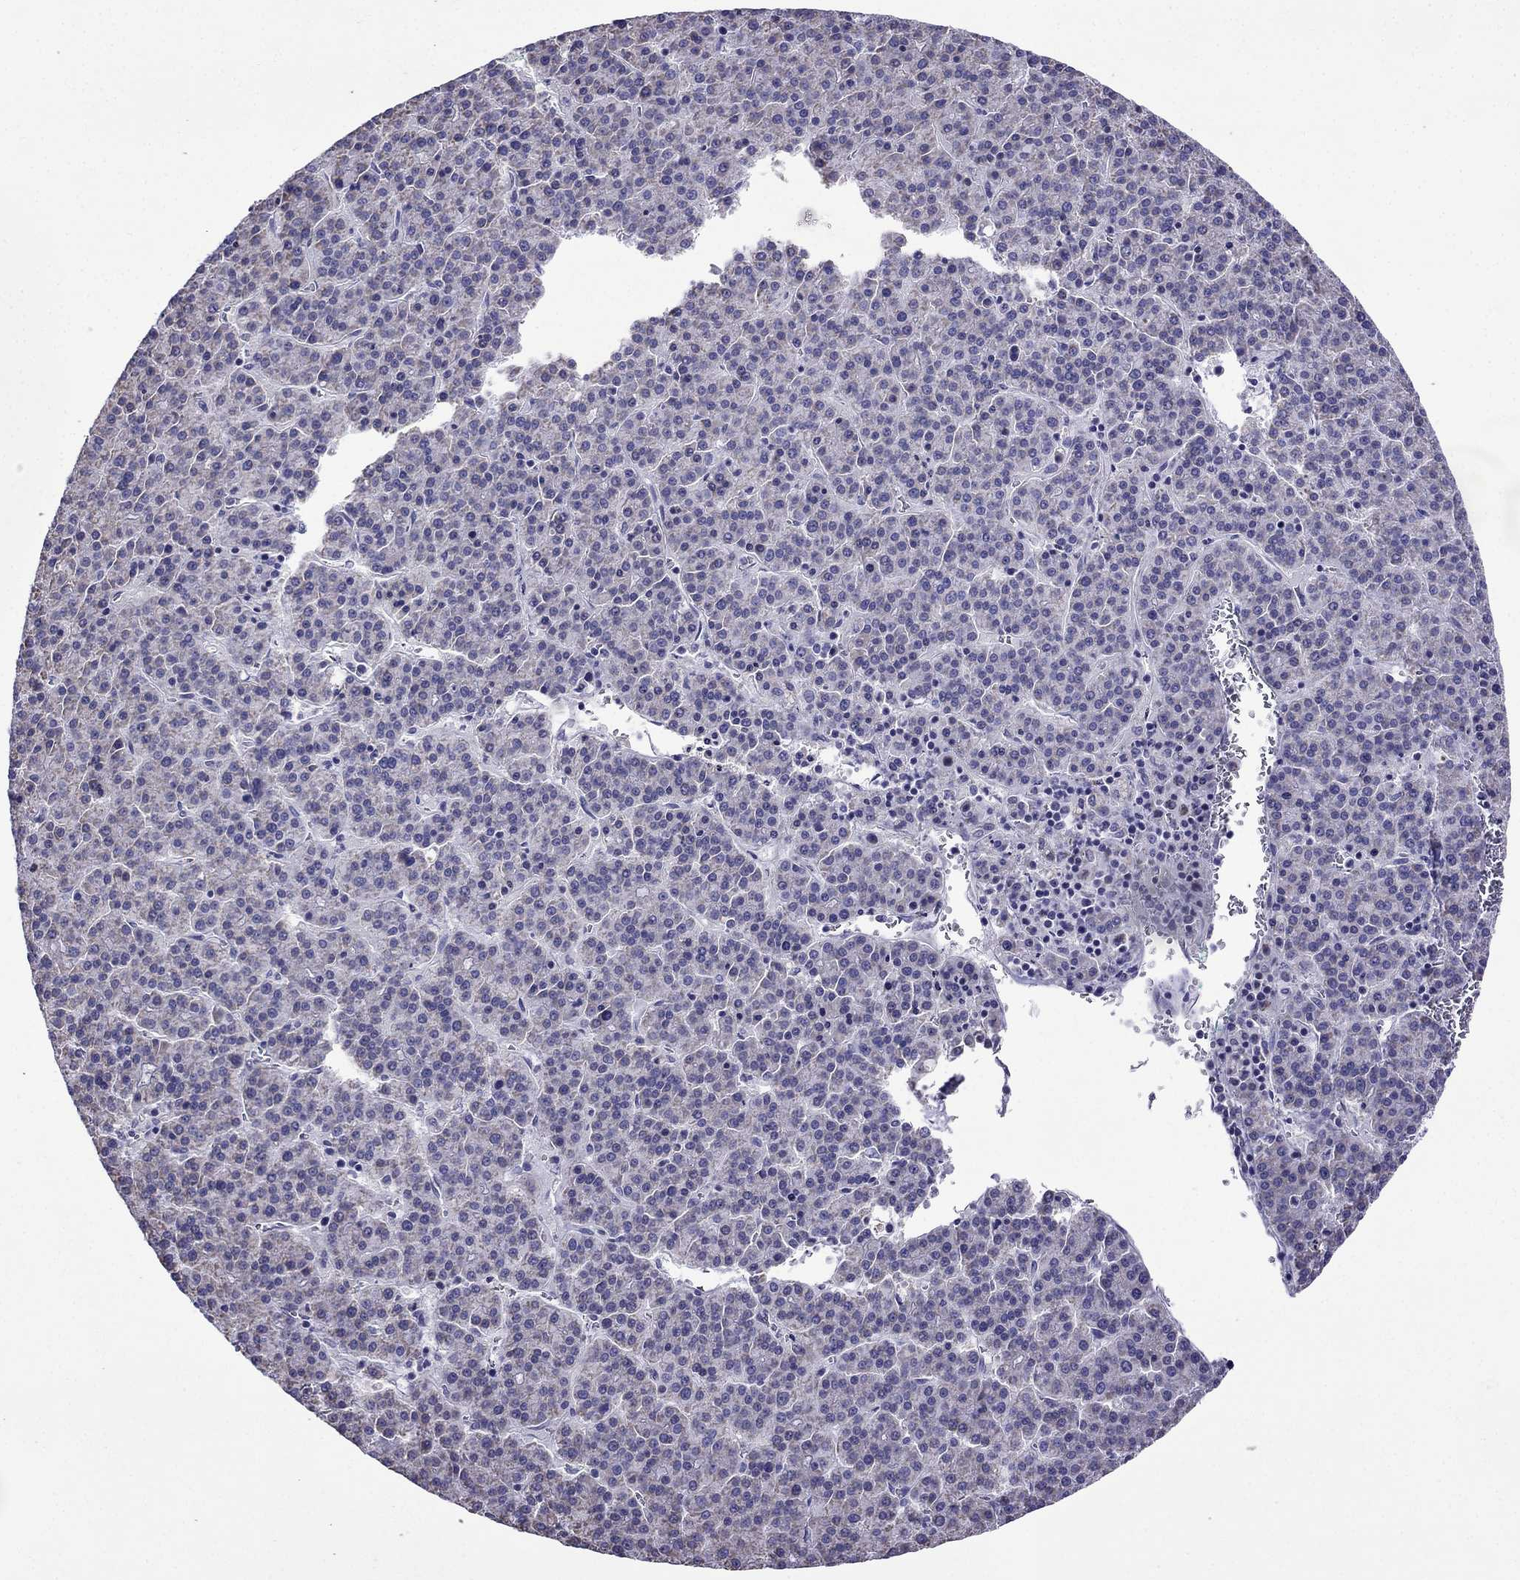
{"staining": {"intensity": "weak", "quantity": ">75%", "location": "cytoplasmic/membranous"}, "tissue": "liver cancer", "cell_type": "Tumor cells", "image_type": "cancer", "snomed": [{"axis": "morphology", "description": "Carcinoma, Hepatocellular, NOS"}, {"axis": "topography", "description": "Liver"}], "caption": "Weak cytoplasmic/membranous protein staining is present in about >75% of tumor cells in hepatocellular carcinoma (liver). (brown staining indicates protein expression, while blue staining denotes nuclei).", "gene": "DSC1", "patient": {"sex": "female", "age": 58}}